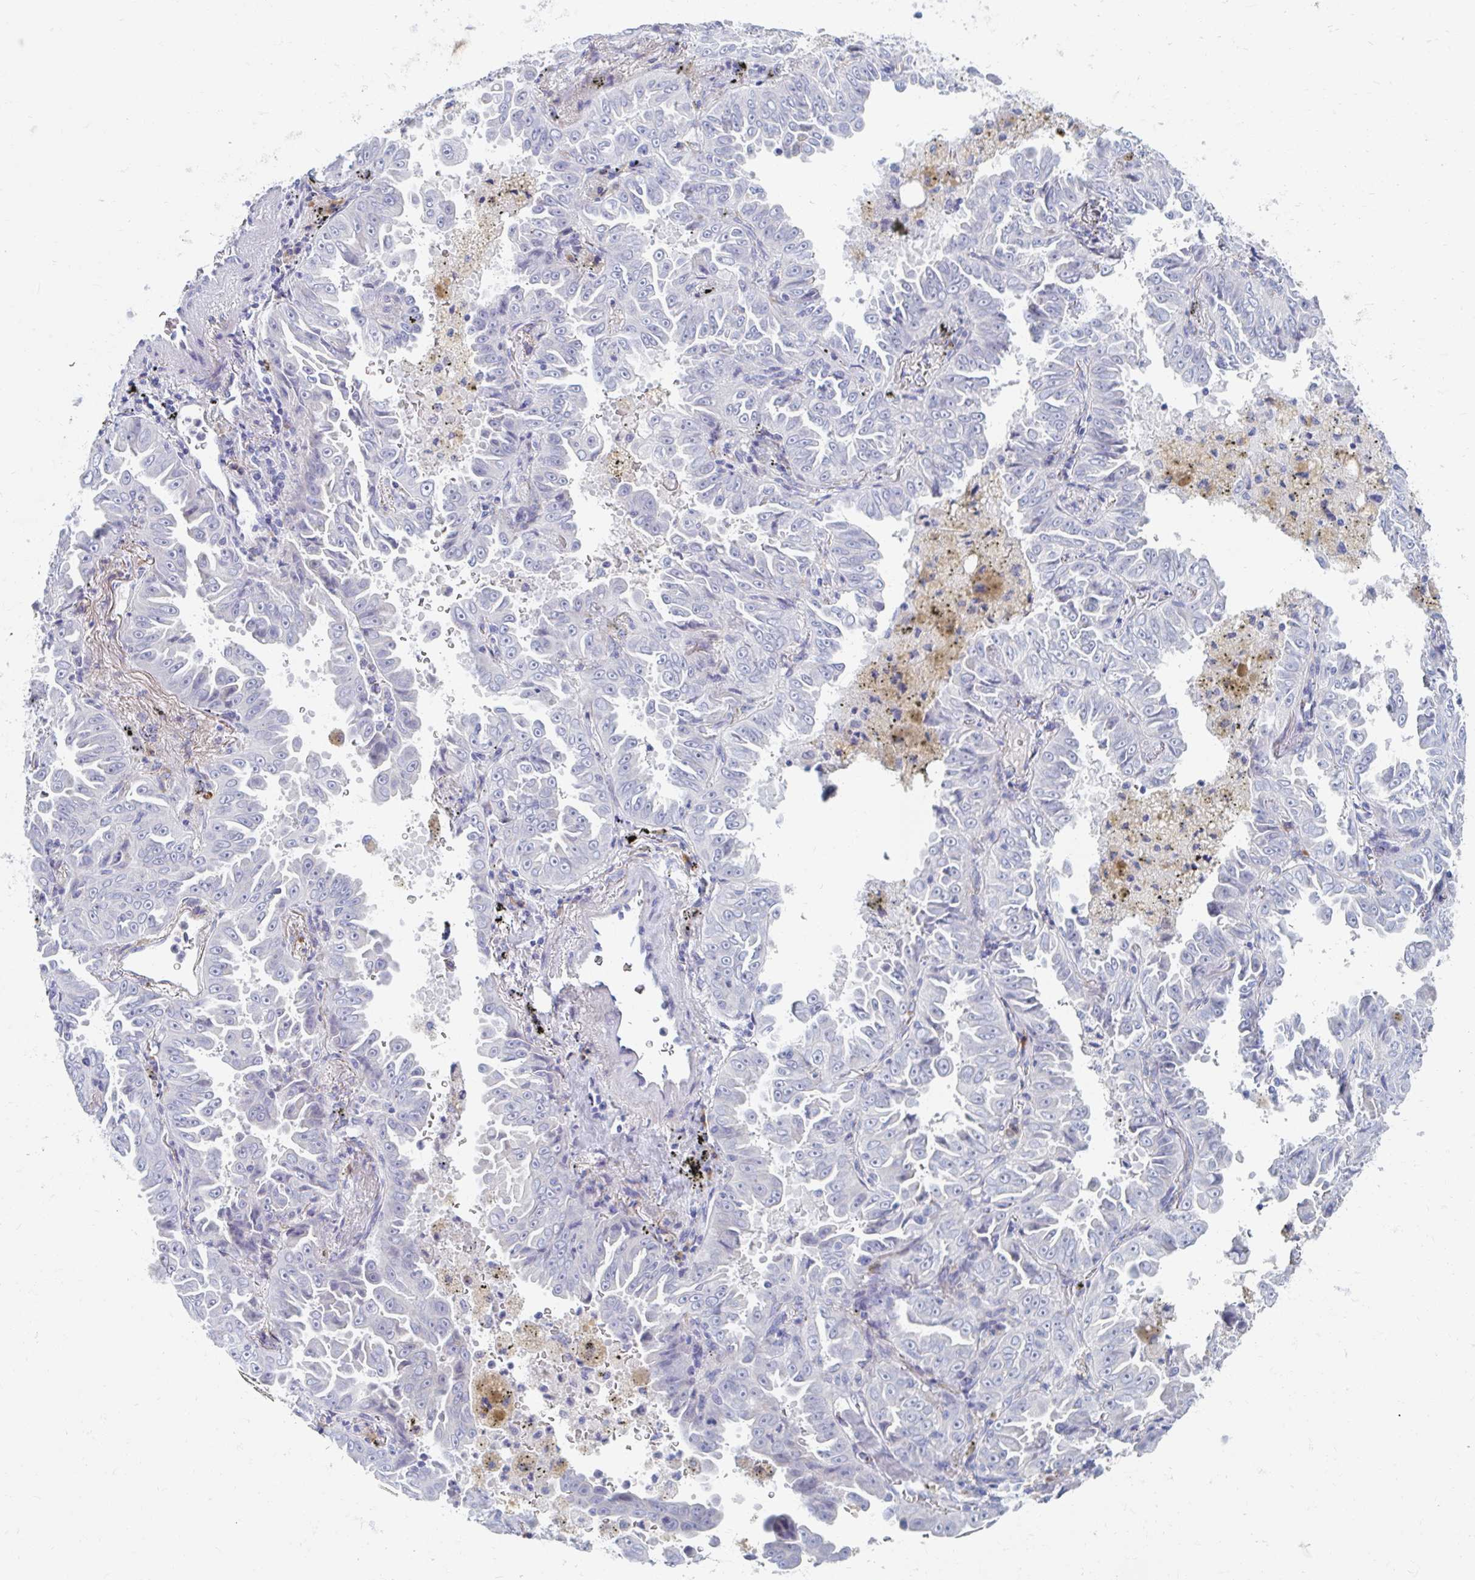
{"staining": {"intensity": "negative", "quantity": "none", "location": "none"}, "tissue": "lung cancer", "cell_type": "Tumor cells", "image_type": "cancer", "snomed": [{"axis": "morphology", "description": "Adenocarcinoma, NOS"}, {"axis": "topography", "description": "Lung"}], "caption": "The micrograph shows no significant staining in tumor cells of lung adenocarcinoma.", "gene": "MYLK2", "patient": {"sex": "female", "age": 52}}